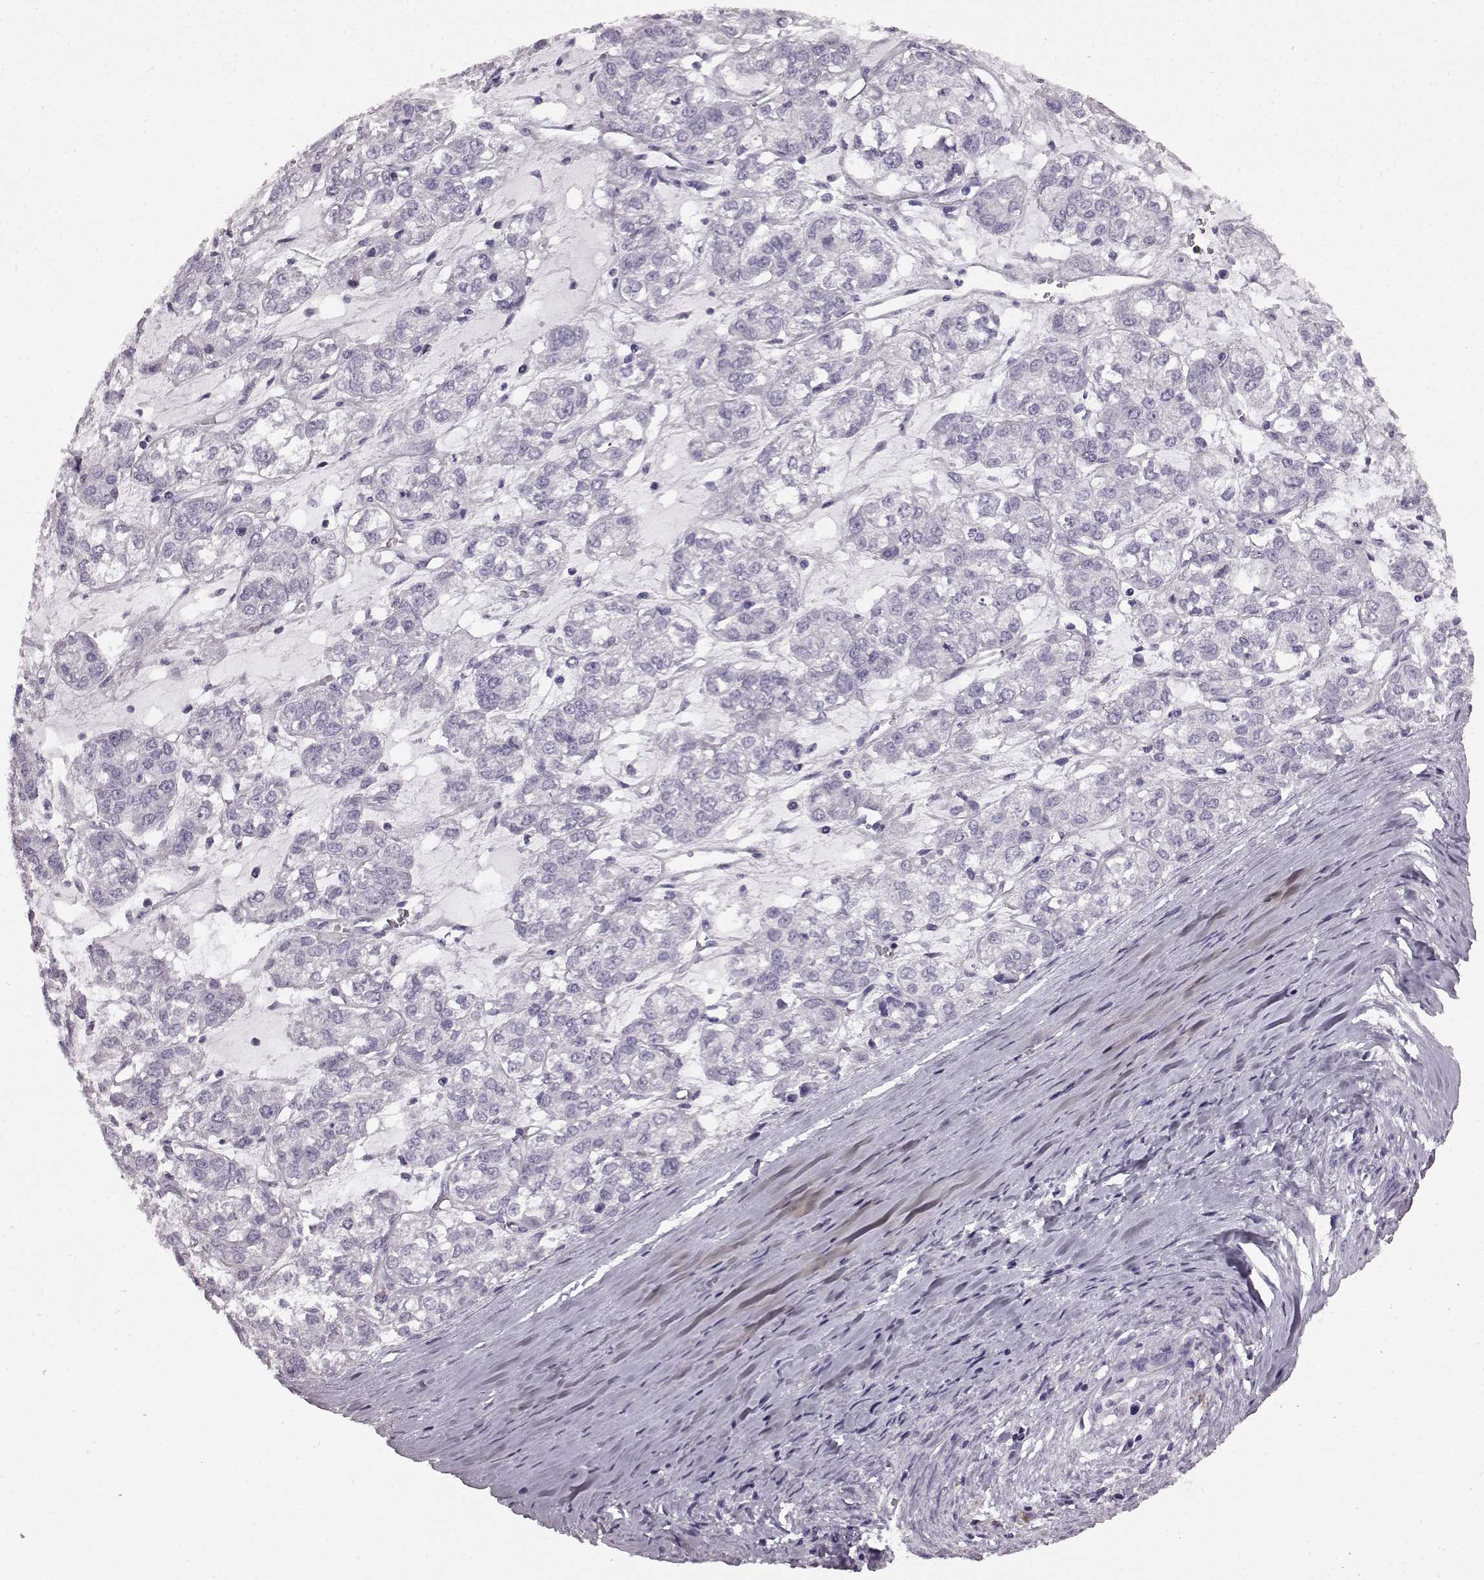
{"staining": {"intensity": "negative", "quantity": "none", "location": "none"}, "tissue": "ovarian cancer", "cell_type": "Tumor cells", "image_type": "cancer", "snomed": [{"axis": "morphology", "description": "Carcinoma, endometroid"}, {"axis": "topography", "description": "Ovary"}], "caption": "Immunohistochemical staining of human ovarian endometroid carcinoma displays no significant staining in tumor cells.", "gene": "AIPL1", "patient": {"sex": "female", "age": 64}}